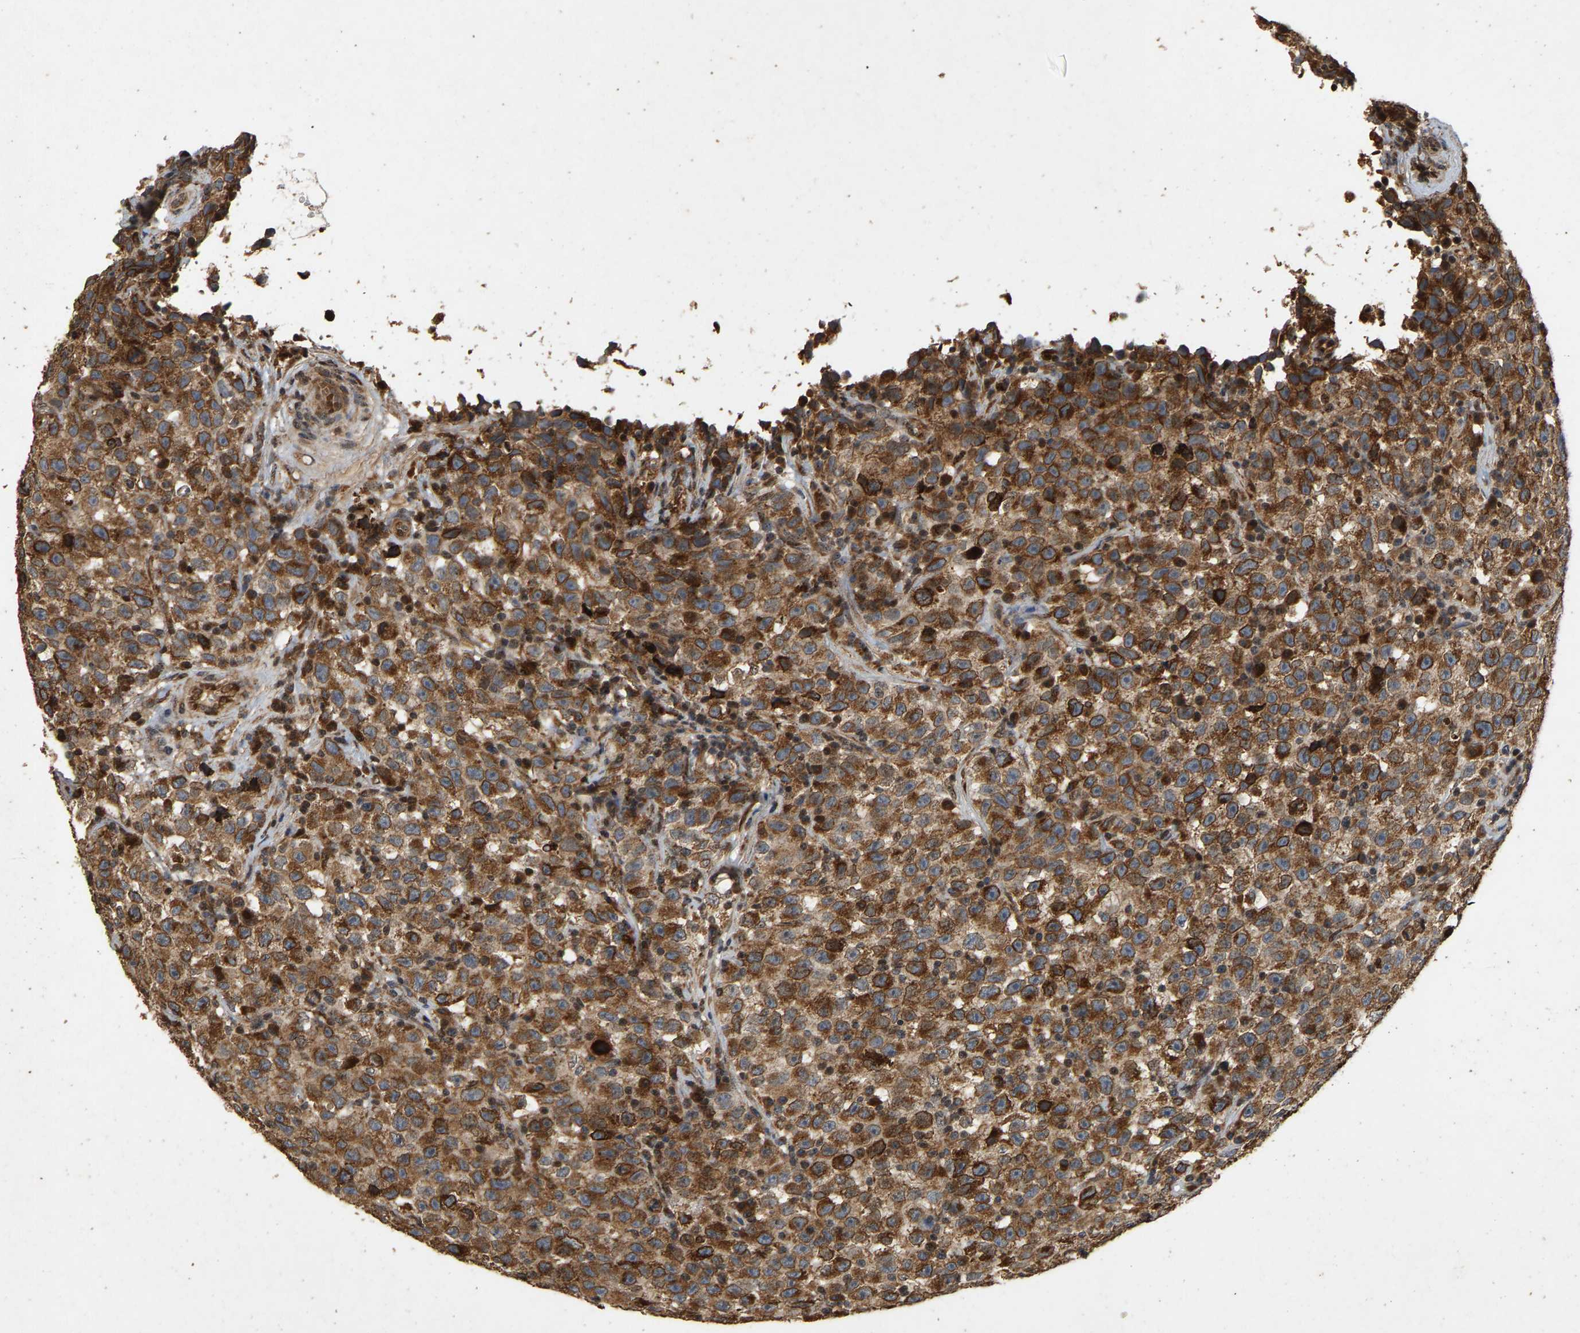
{"staining": {"intensity": "moderate", "quantity": ">75%", "location": "cytoplasmic/membranous"}, "tissue": "testis cancer", "cell_type": "Tumor cells", "image_type": "cancer", "snomed": [{"axis": "morphology", "description": "Seminoma, NOS"}, {"axis": "topography", "description": "Testis"}], "caption": "Moderate cytoplasmic/membranous expression is identified in about >75% of tumor cells in testis seminoma.", "gene": "CIDEC", "patient": {"sex": "male", "age": 22}}